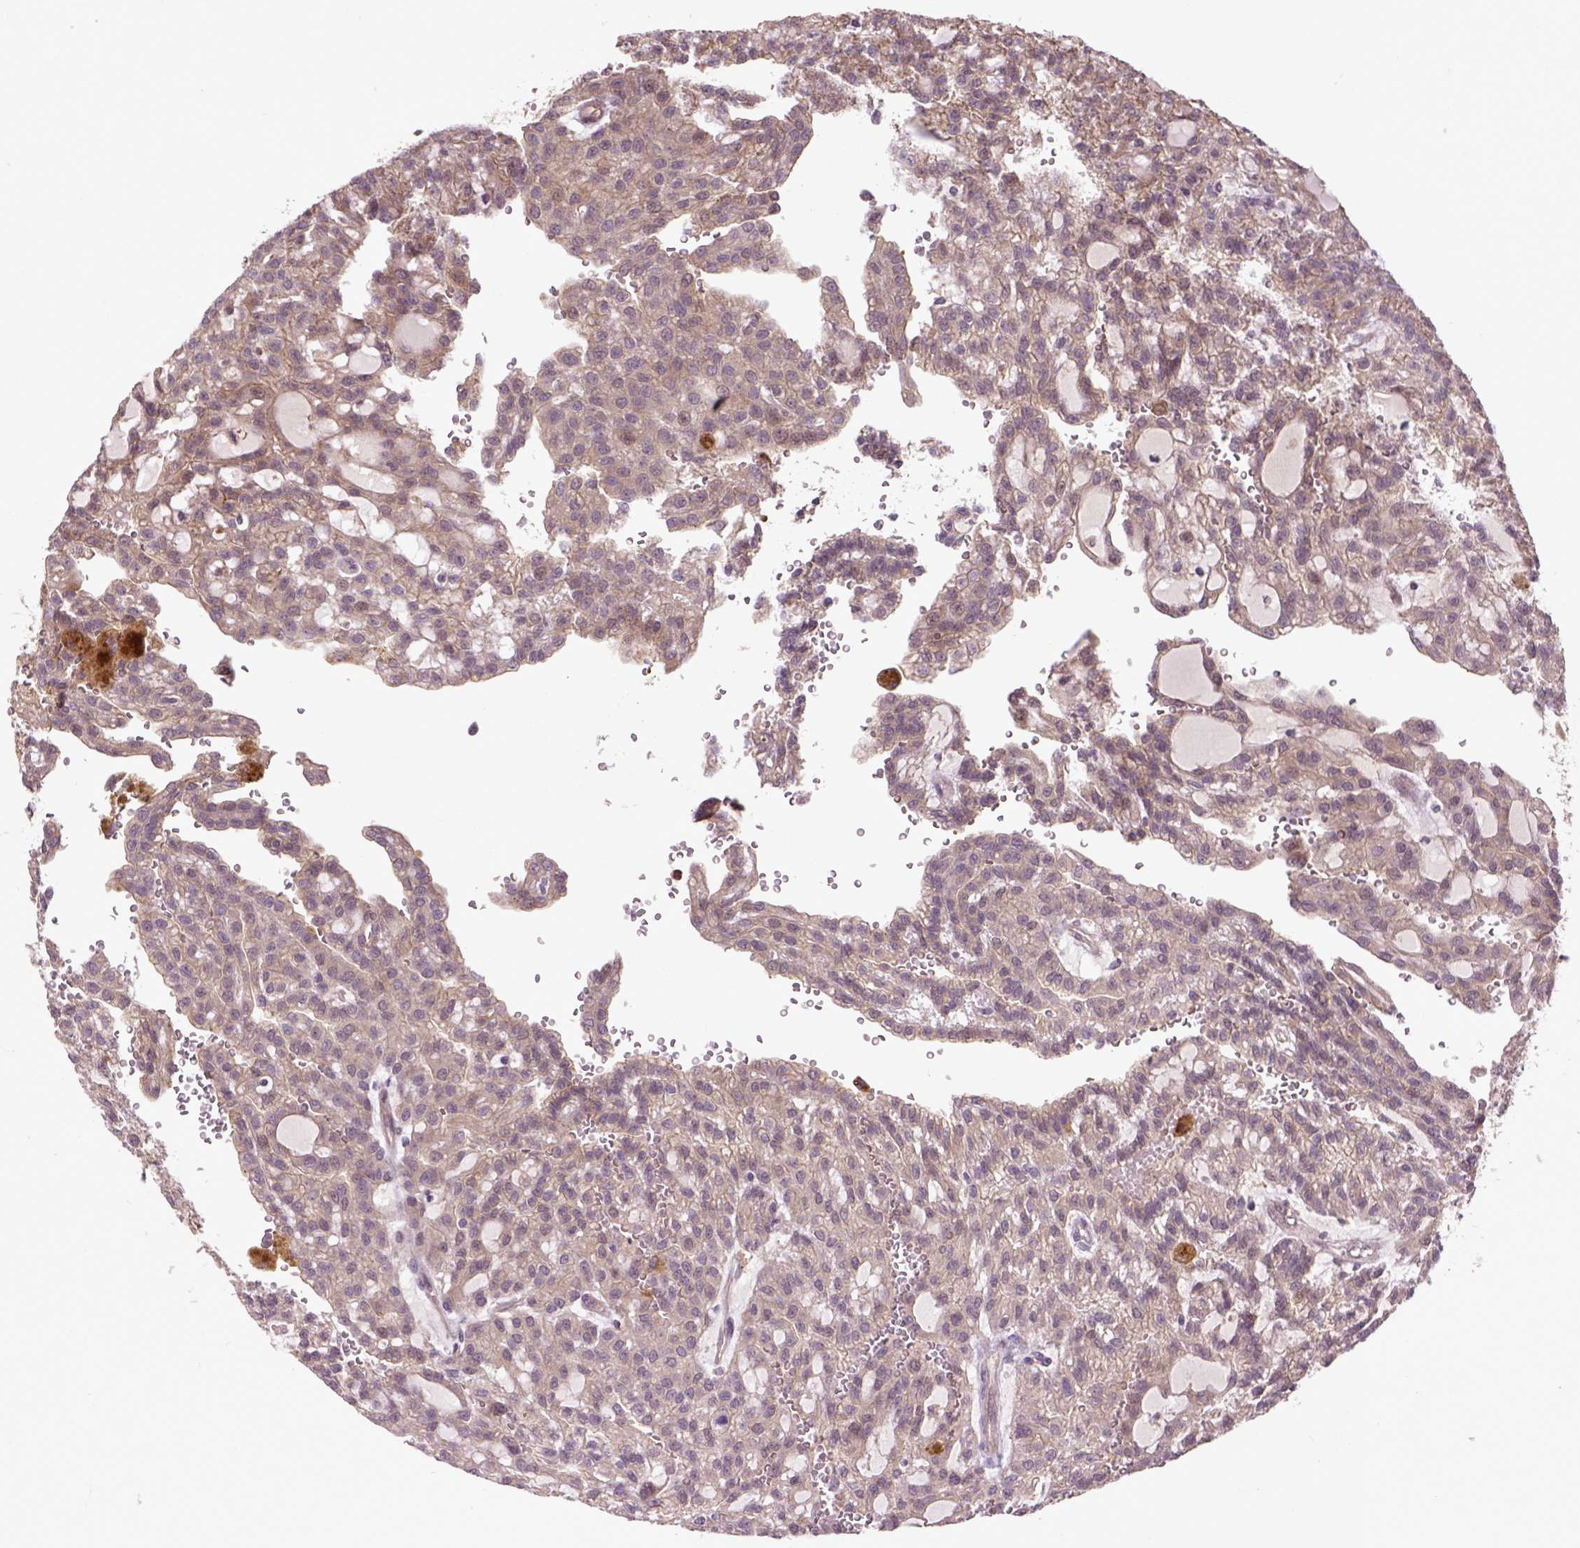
{"staining": {"intensity": "moderate", "quantity": ">75%", "location": "cytoplasmic/membranous"}, "tissue": "renal cancer", "cell_type": "Tumor cells", "image_type": "cancer", "snomed": [{"axis": "morphology", "description": "Adenocarcinoma, NOS"}, {"axis": "topography", "description": "Kidney"}], "caption": "IHC histopathology image of renal cancer (adenocarcinoma) stained for a protein (brown), which shows medium levels of moderate cytoplasmic/membranous staining in approximately >75% of tumor cells.", "gene": "HSPBP1", "patient": {"sex": "male", "age": 63}}